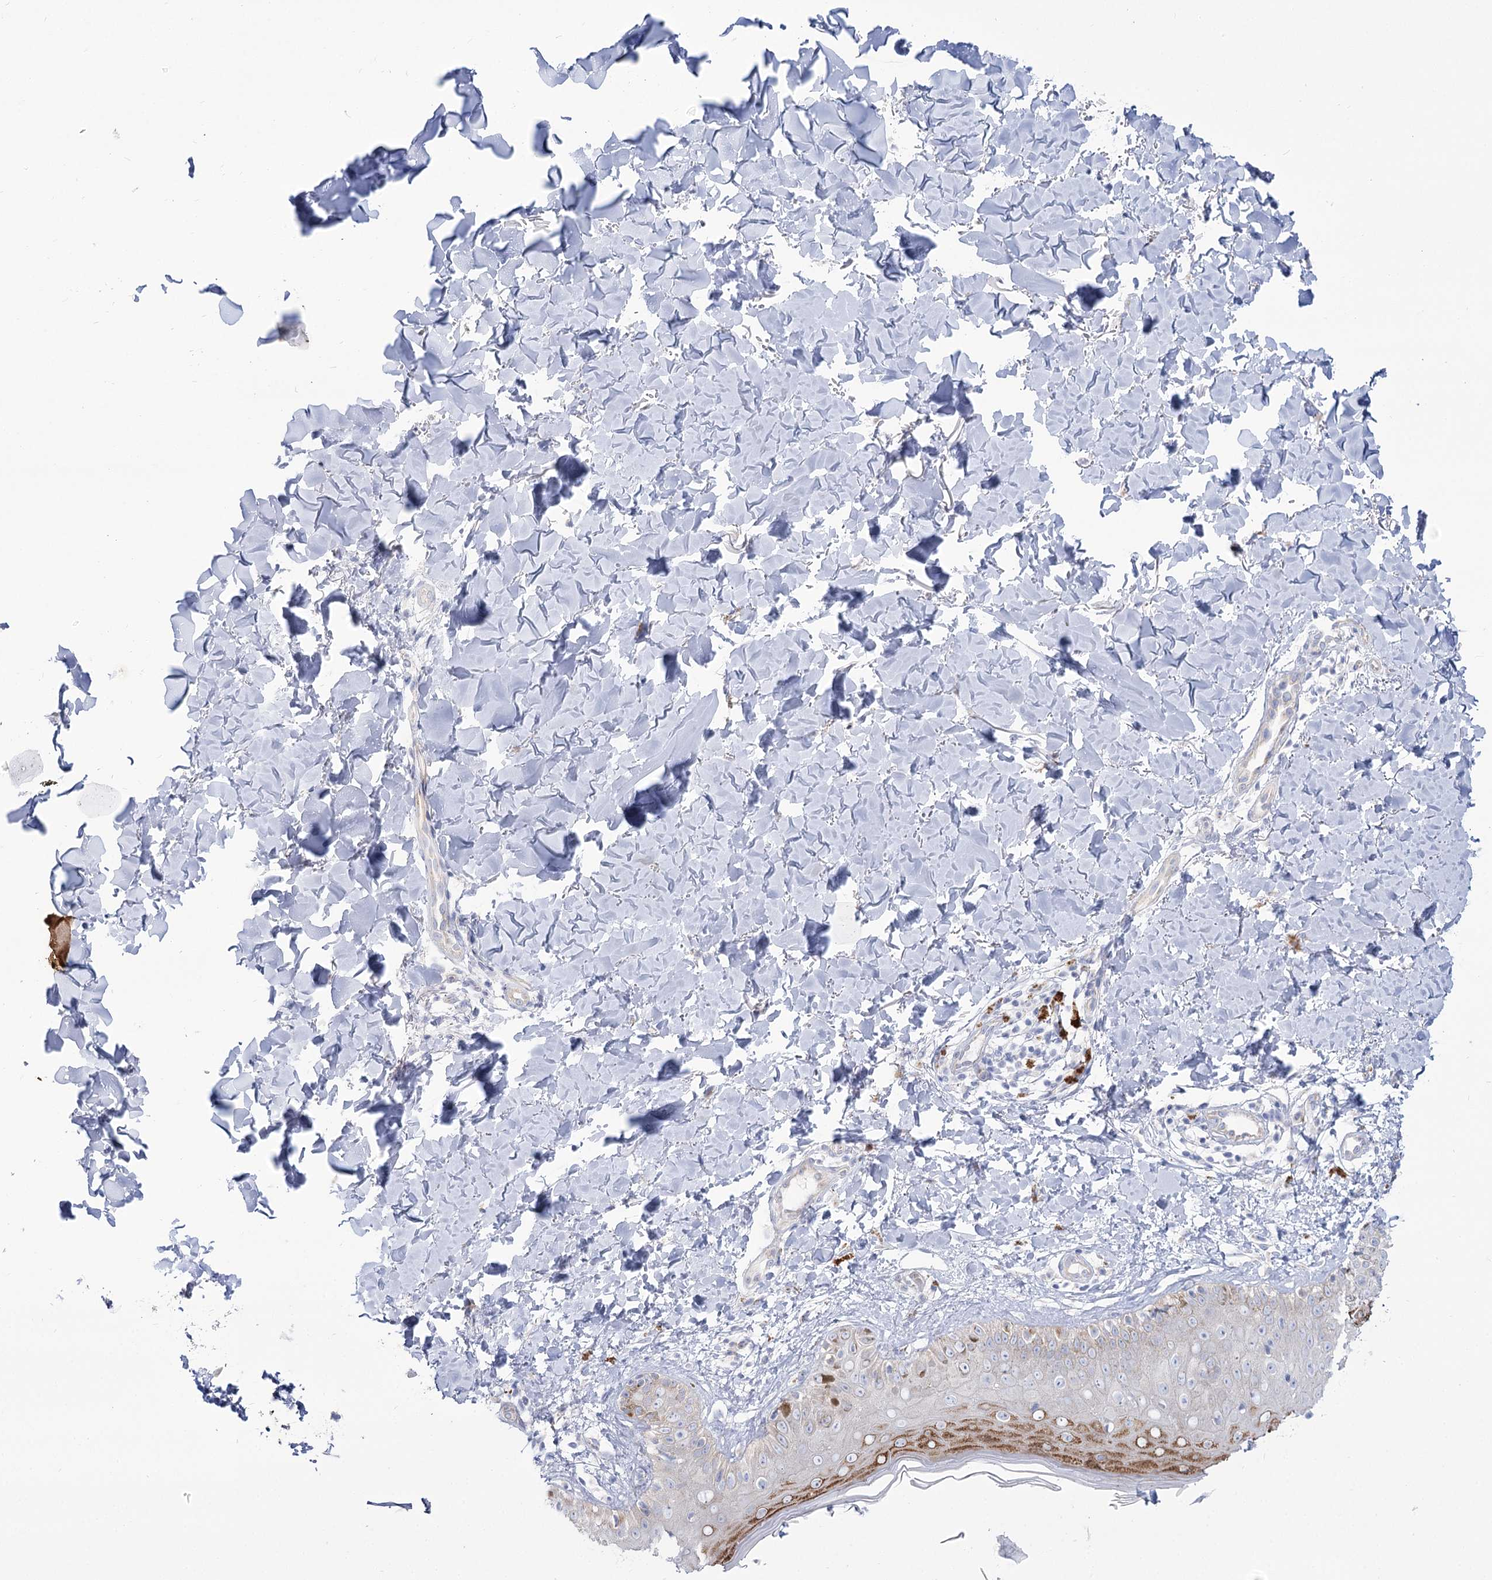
{"staining": {"intensity": "negative", "quantity": "none", "location": "none"}, "tissue": "skin", "cell_type": "Fibroblasts", "image_type": "normal", "snomed": [{"axis": "morphology", "description": "Normal tissue, NOS"}, {"axis": "topography", "description": "Skin"}], "caption": "An image of skin stained for a protein demonstrates no brown staining in fibroblasts.", "gene": "SUOX", "patient": {"sex": "male", "age": 52}}